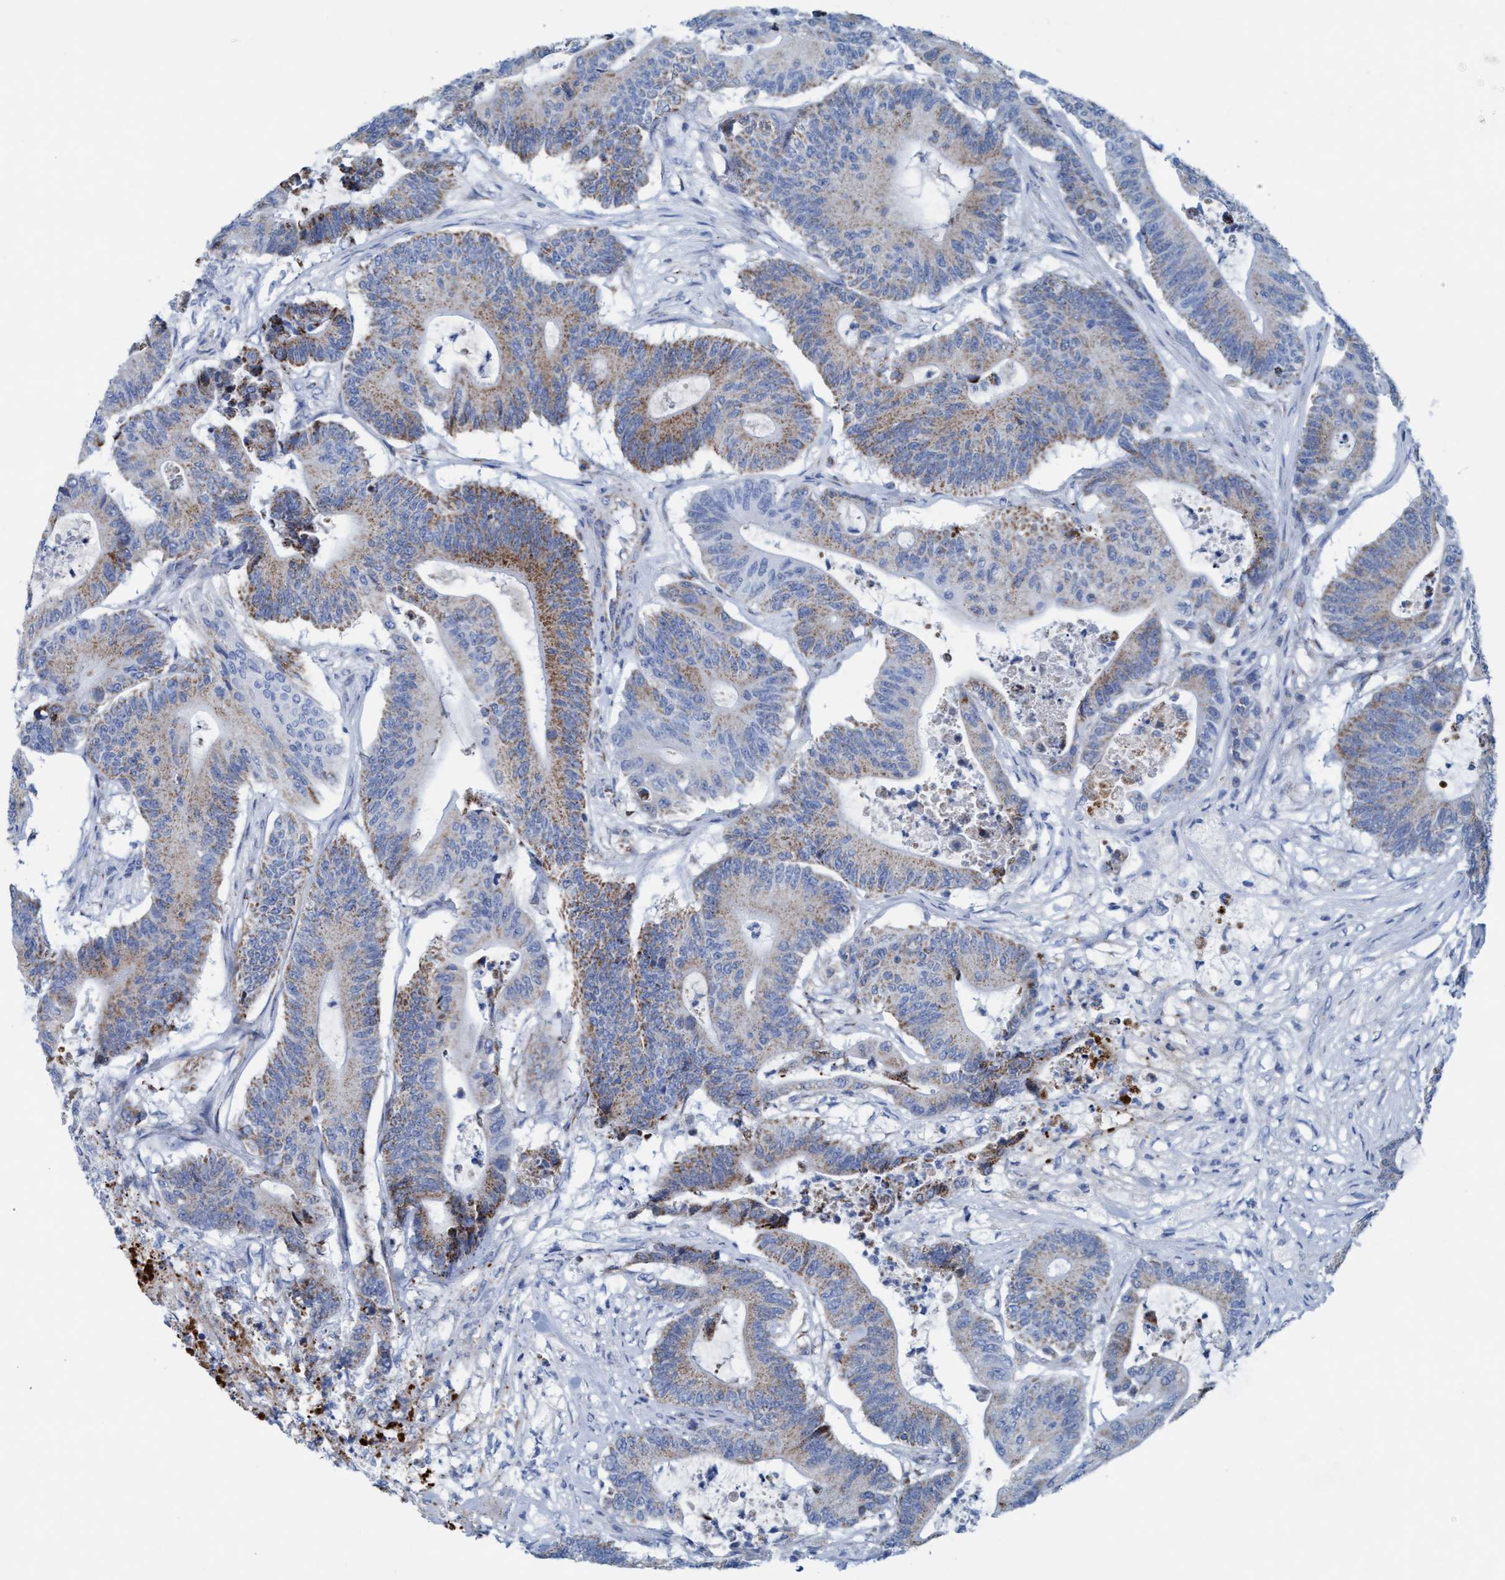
{"staining": {"intensity": "moderate", "quantity": "25%-75%", "location": "cytoplasmic/membranous"}, "tissue": "colorectal cancer", "cell_type": "Tumor cells", "image_type": "cancer", "snomed": [{"axis": "morphology", "description": "Adenocarcinoma, NOS"}, {"axis": "topography", "description": "Colon"}], "caption": "Moderate cytoplasmic/membranous positivity is present in approximately 25%-75% of tumor cells in colorectal adenocarcinoma.", "gene": "GGA3", "patient": {"sex": "female", "age": 84}}